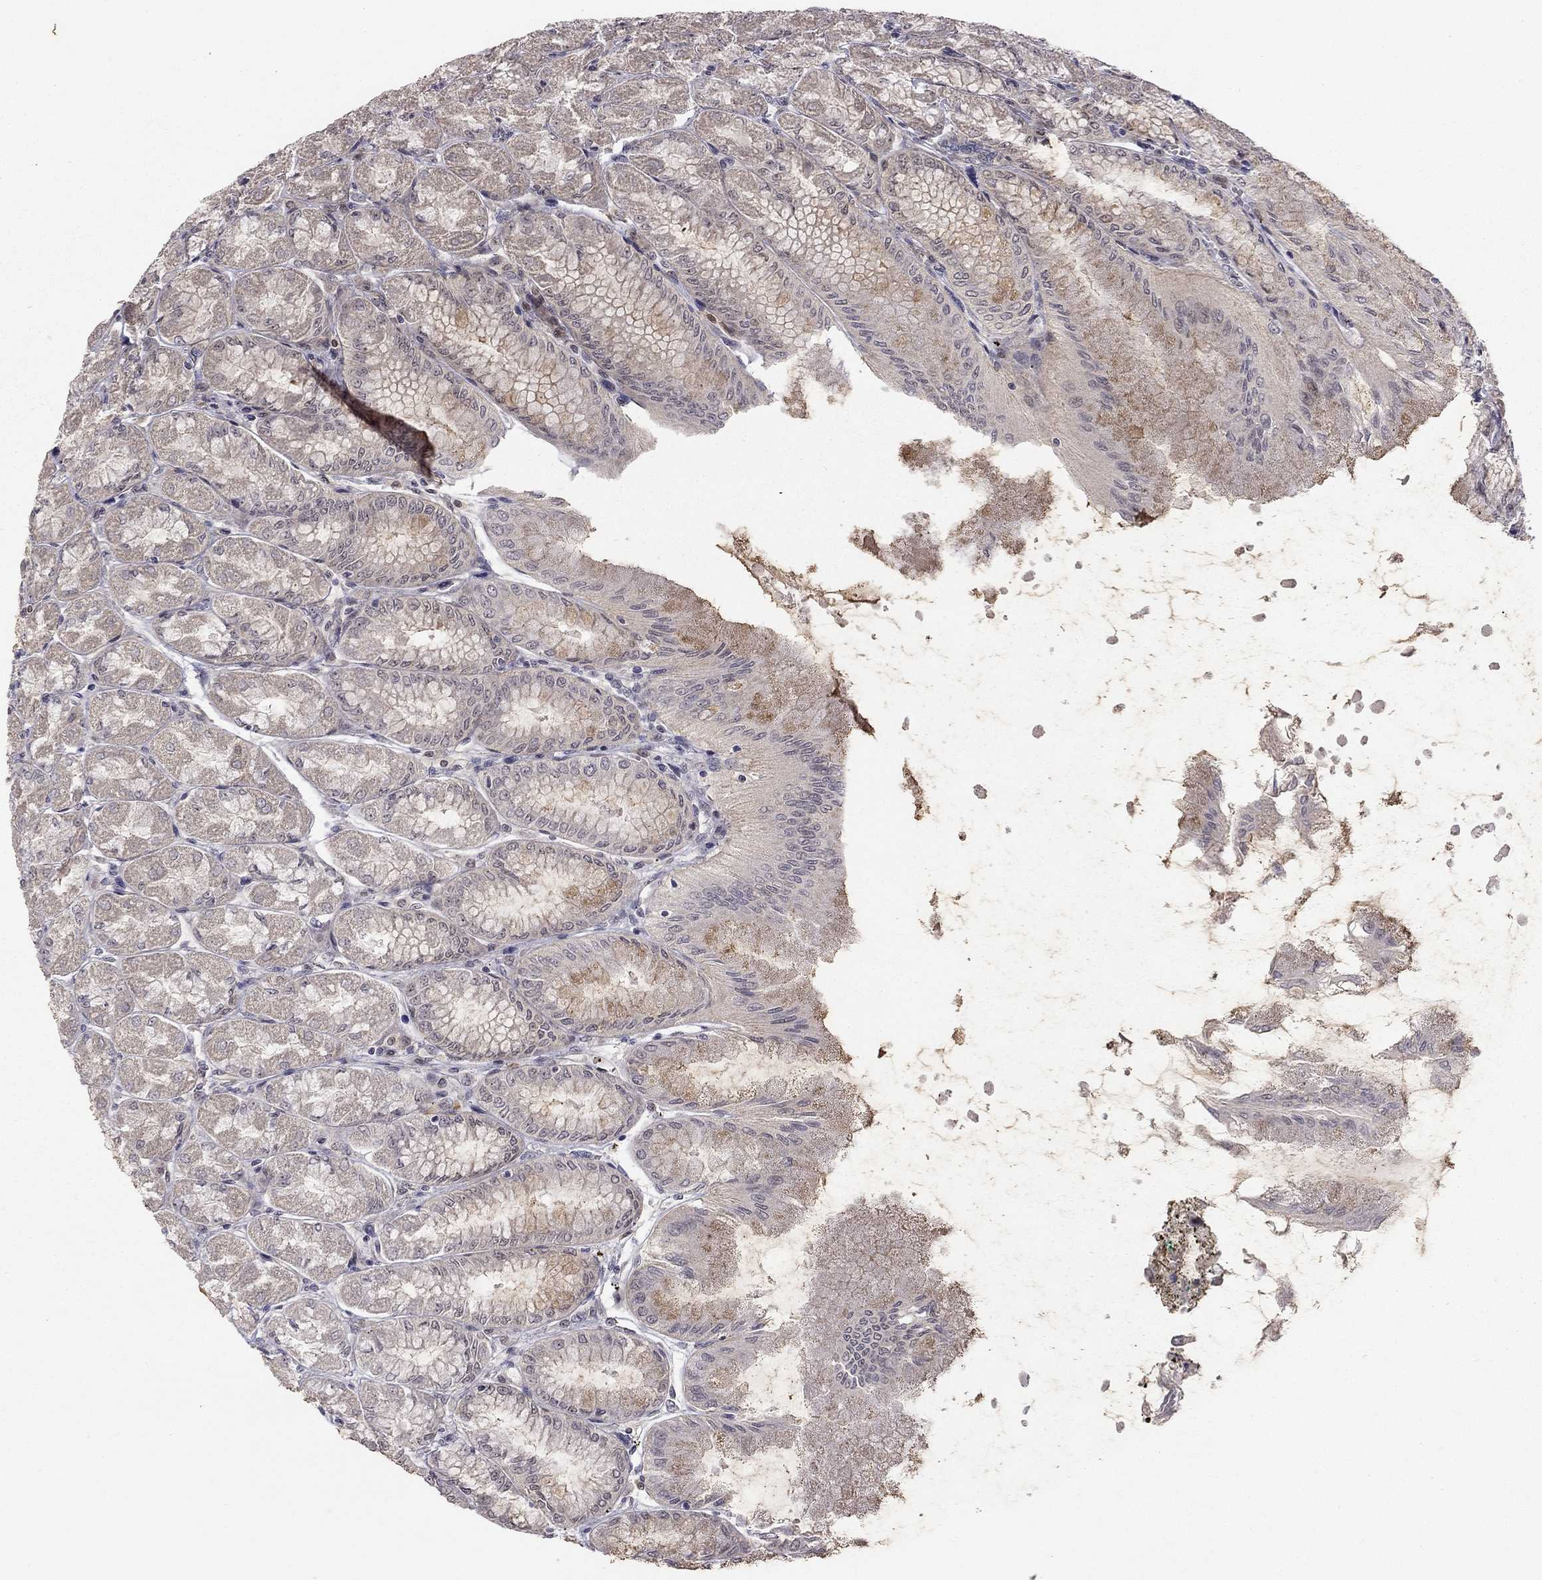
{"staining": {"intensity": "moderate", "quantity": "25%-75%", "location": "cytoplasmic/membranous"}, "tissue": "stomach", "cell_type": "Glandular cells", "image_type": "normal", "snomed": [{"axis": "morphology", "description": "Normal tissue, NOS"}, {"axis": "topography", "description": "Stomach, upper"}], "caption": "DAB immunohistochemical staining of benign stomach demonstrates moderate cytoplasmic/membranous protein staining in approximately 25%-75% of glandular cells. (brown staining indicates protein expression, while blue staining denotes nuclei).", "gene": "STXBP6", "patient": {"sex": "male", "age": 60}}